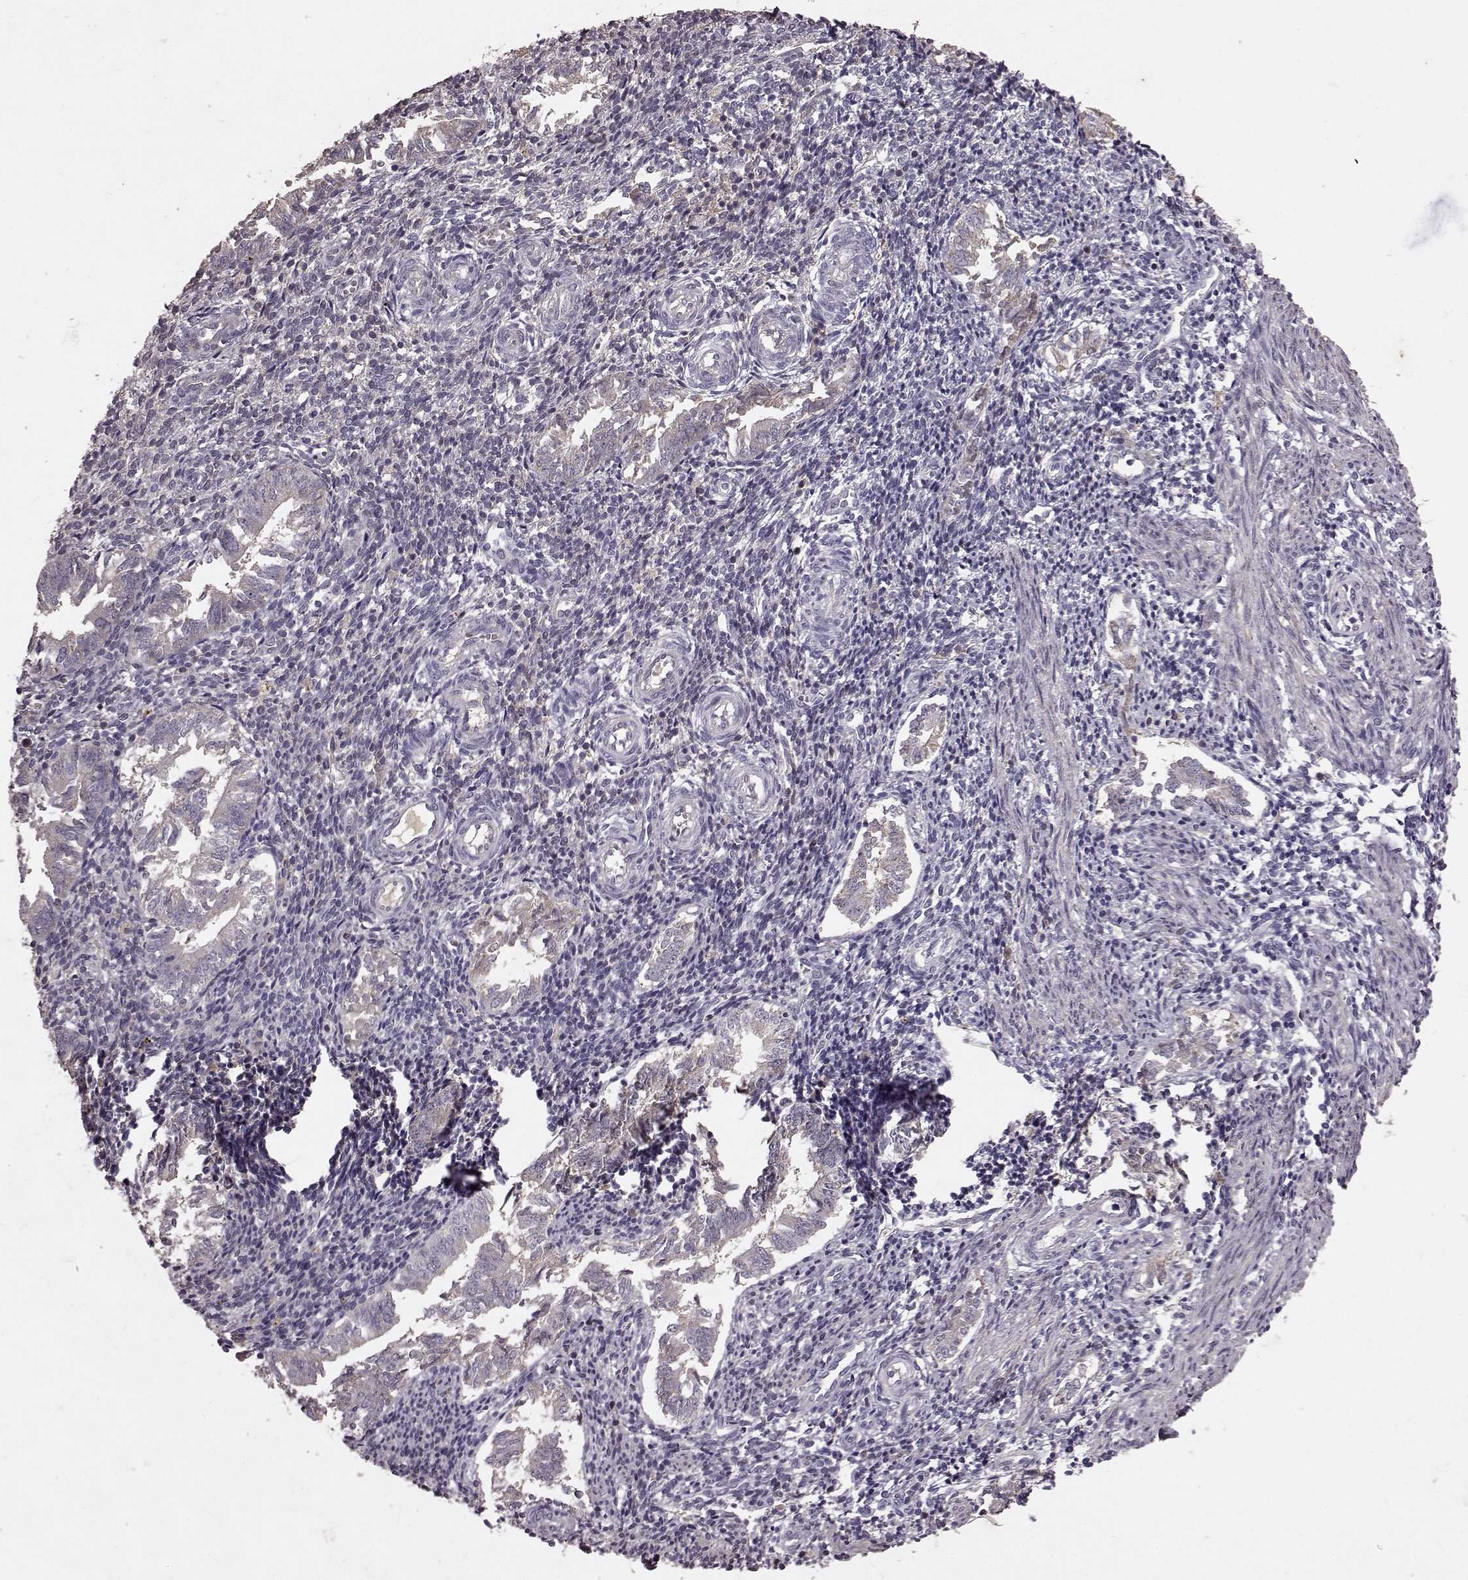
{"staining": {"intensity": "negative", "quantity": "none", "location": "none"}, "tissue": "endometrium", "cell_type": "Cells in endometrial stroma", "image_type": "normal", "snomed": [{"axis": "morphology", "description": "Normal tissue, NOS"}, {"axis": "topography", "description": "Endometrium"}], "caption": "IHC micrograph of normal endometrium stained for a protein (brown), which demonstrates no expression in cells in endometrial stroma. (DAB IHC visualized using brightfield microscopy, high magnification).", "gene": "FRRS1L", "patient": {"sex": "female", "age": 25}}